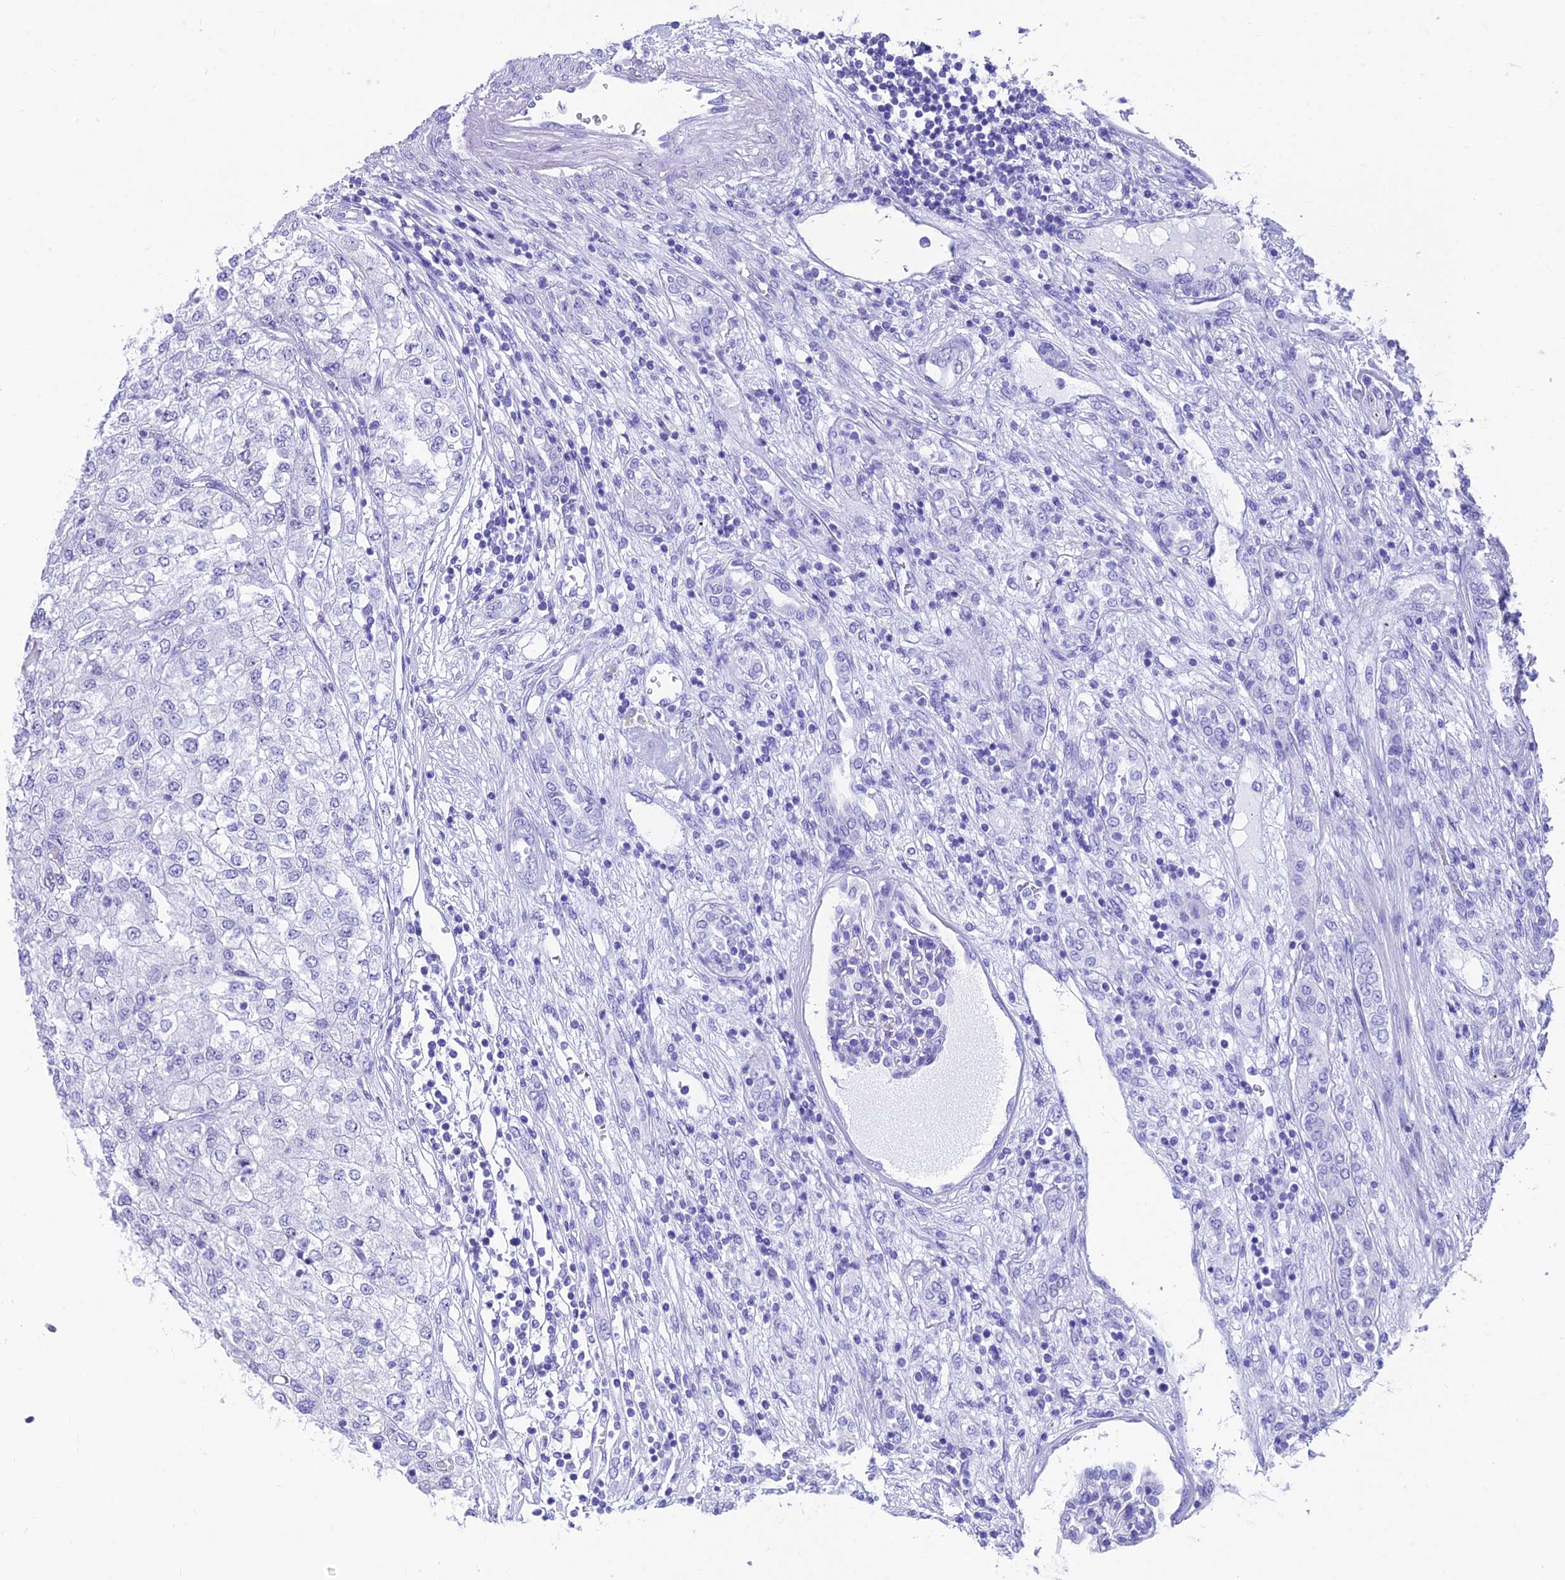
{"staining": {"intensity": "negative", "quantity": "none", "location": "none"}, "tissue": "renal cancer", "cell_type": "Tumor cells", "image_type": "cancer", "snomed": [{"axis": "morphology", "description": "Adenocarcinoma, NOS"}, {"axis": "topography", "description": "Kidney"}], "caption": "A high-resolution micrograph shows IHC staining of renal cancer (adenocarcinoma), which shows no significant staining in tumor cells. (Brightfield microscopy of DAB immunohistochemistry (IHC) at high magnification).", "gene": "KIAA1191", "patient": {"sex": "female", "age": 54}}